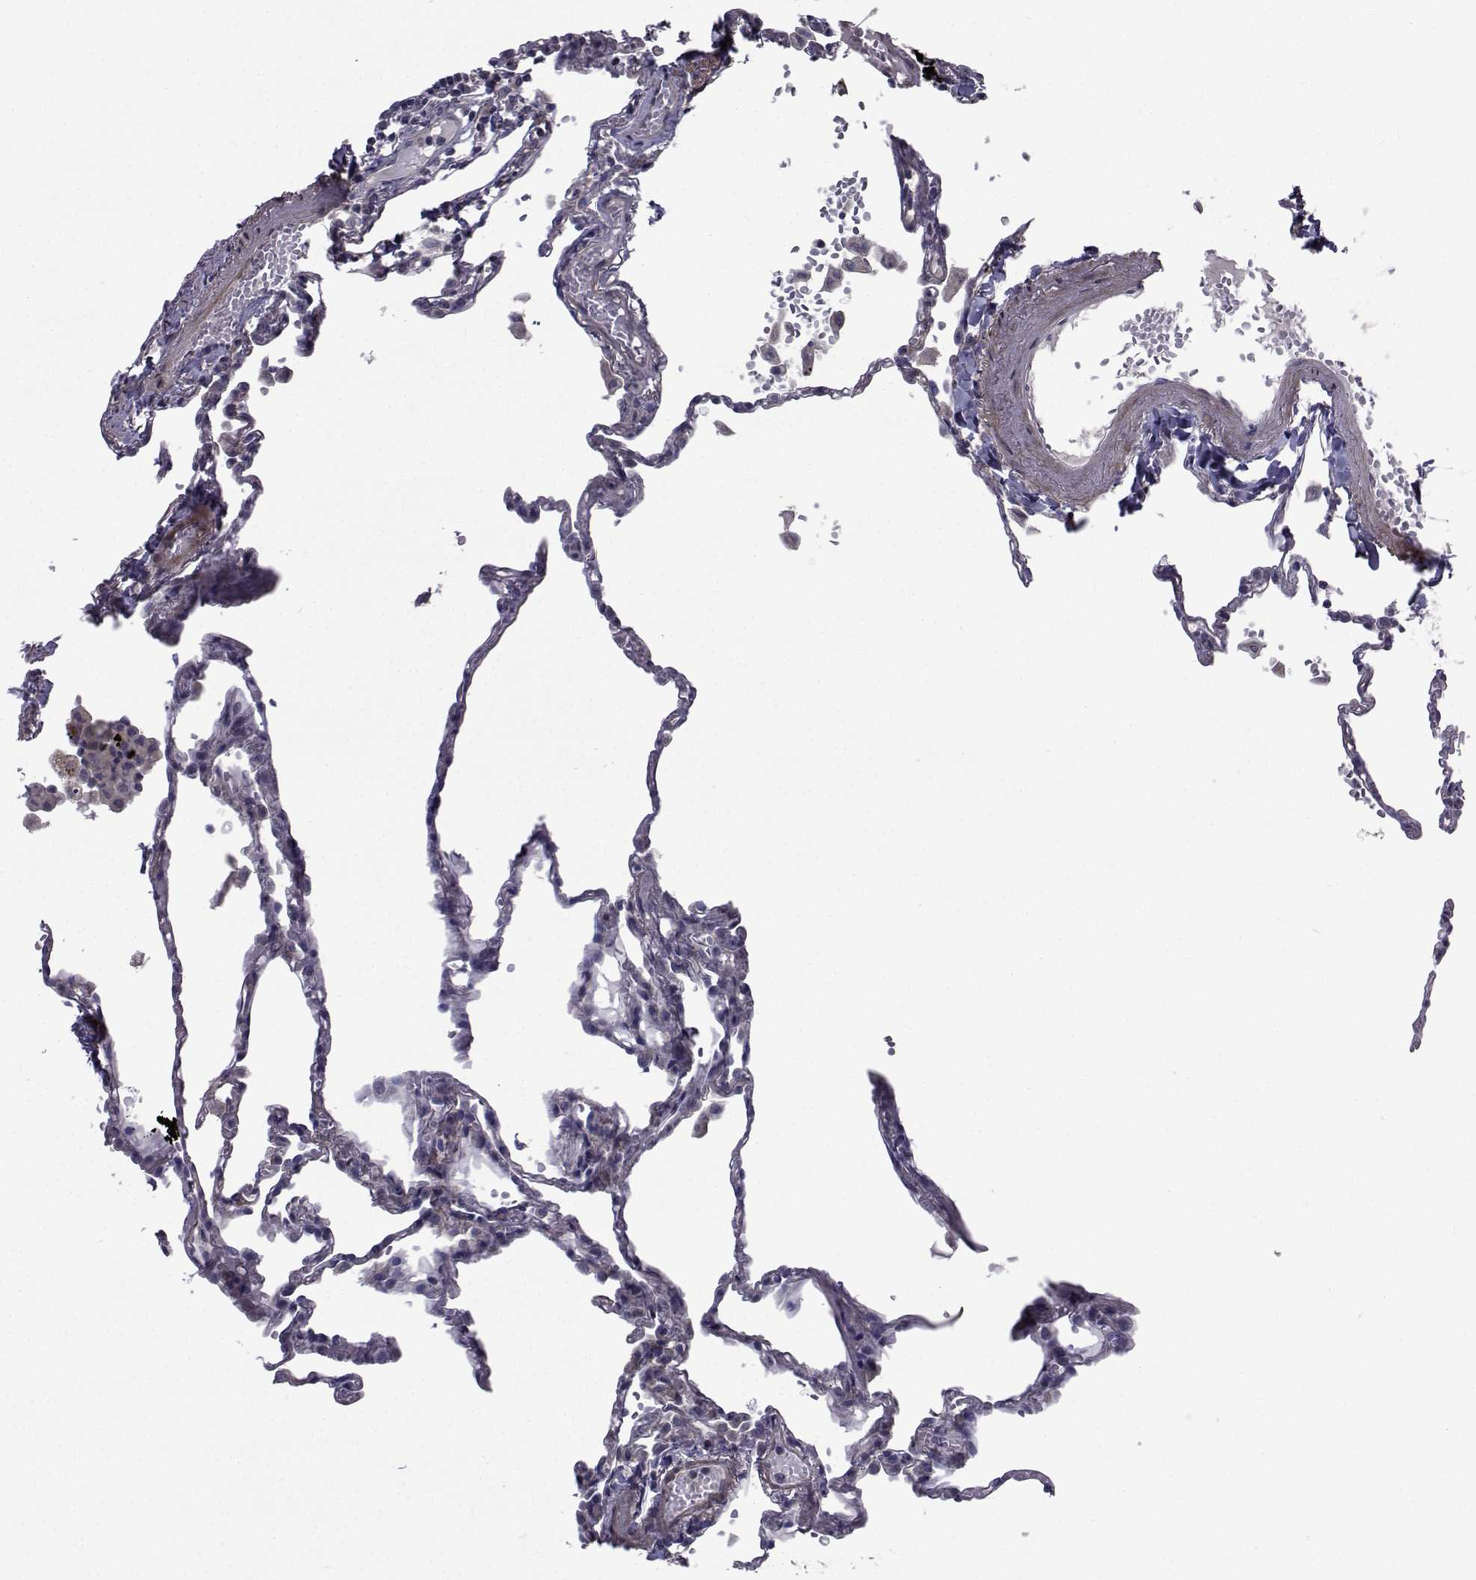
{"staining": {"intensity": "negative", "quantity": "none", "location": "none"}, "tissue": "lung", "cell_type": "Alveolar cells", "image_type": "normal", "snomed": [{"axis": "morphology", "description": "Normal tissue, NOS"}, {"axis": "topography", "description": "Lung"}], "caption": "This is an immunohistochemistry (IHC) photomicrograph of benign lung. There is no expression in alveolar cells.", "gene": "CFAP74", "patient": {"sex": "male", "age": 78}}